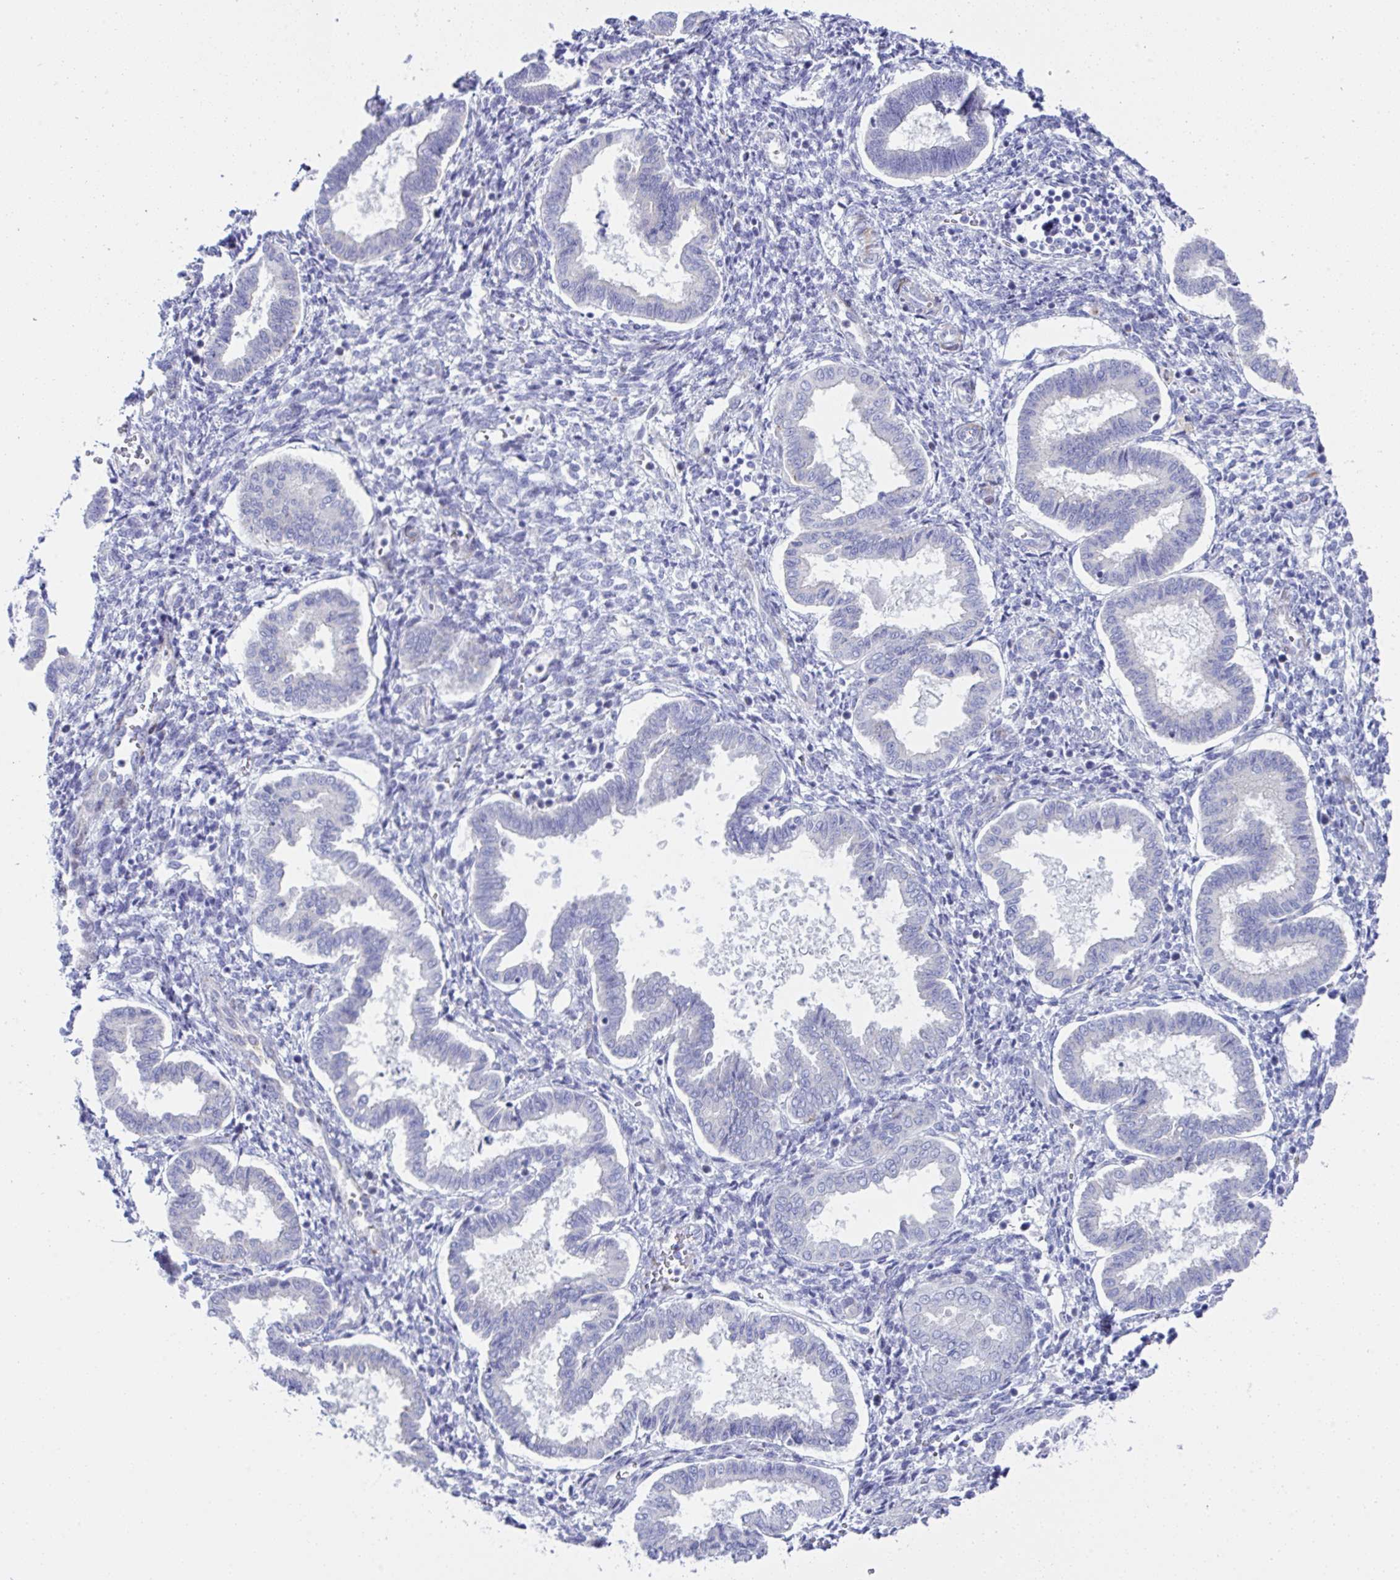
{"staining": {"intensity": "negative", "quantity": "none", "location": "none"}, "tissue": "endometrium", "cell_type": "Cells in endometrial stroma", "image_type": "normal", "snomed": [{"axis": "morphology", "description": "Normal tissue, NOS"}, {"axis": "topography", "description": "Endometrium"}], "caption": "High power microscopy micrograph of an immunohistochemistry micrograph of benign endometrium, revealing no significant staining in cells in endometrial stroma.", "gene": "ZNF713", "patient": {"sex": "female", "age": 24}}